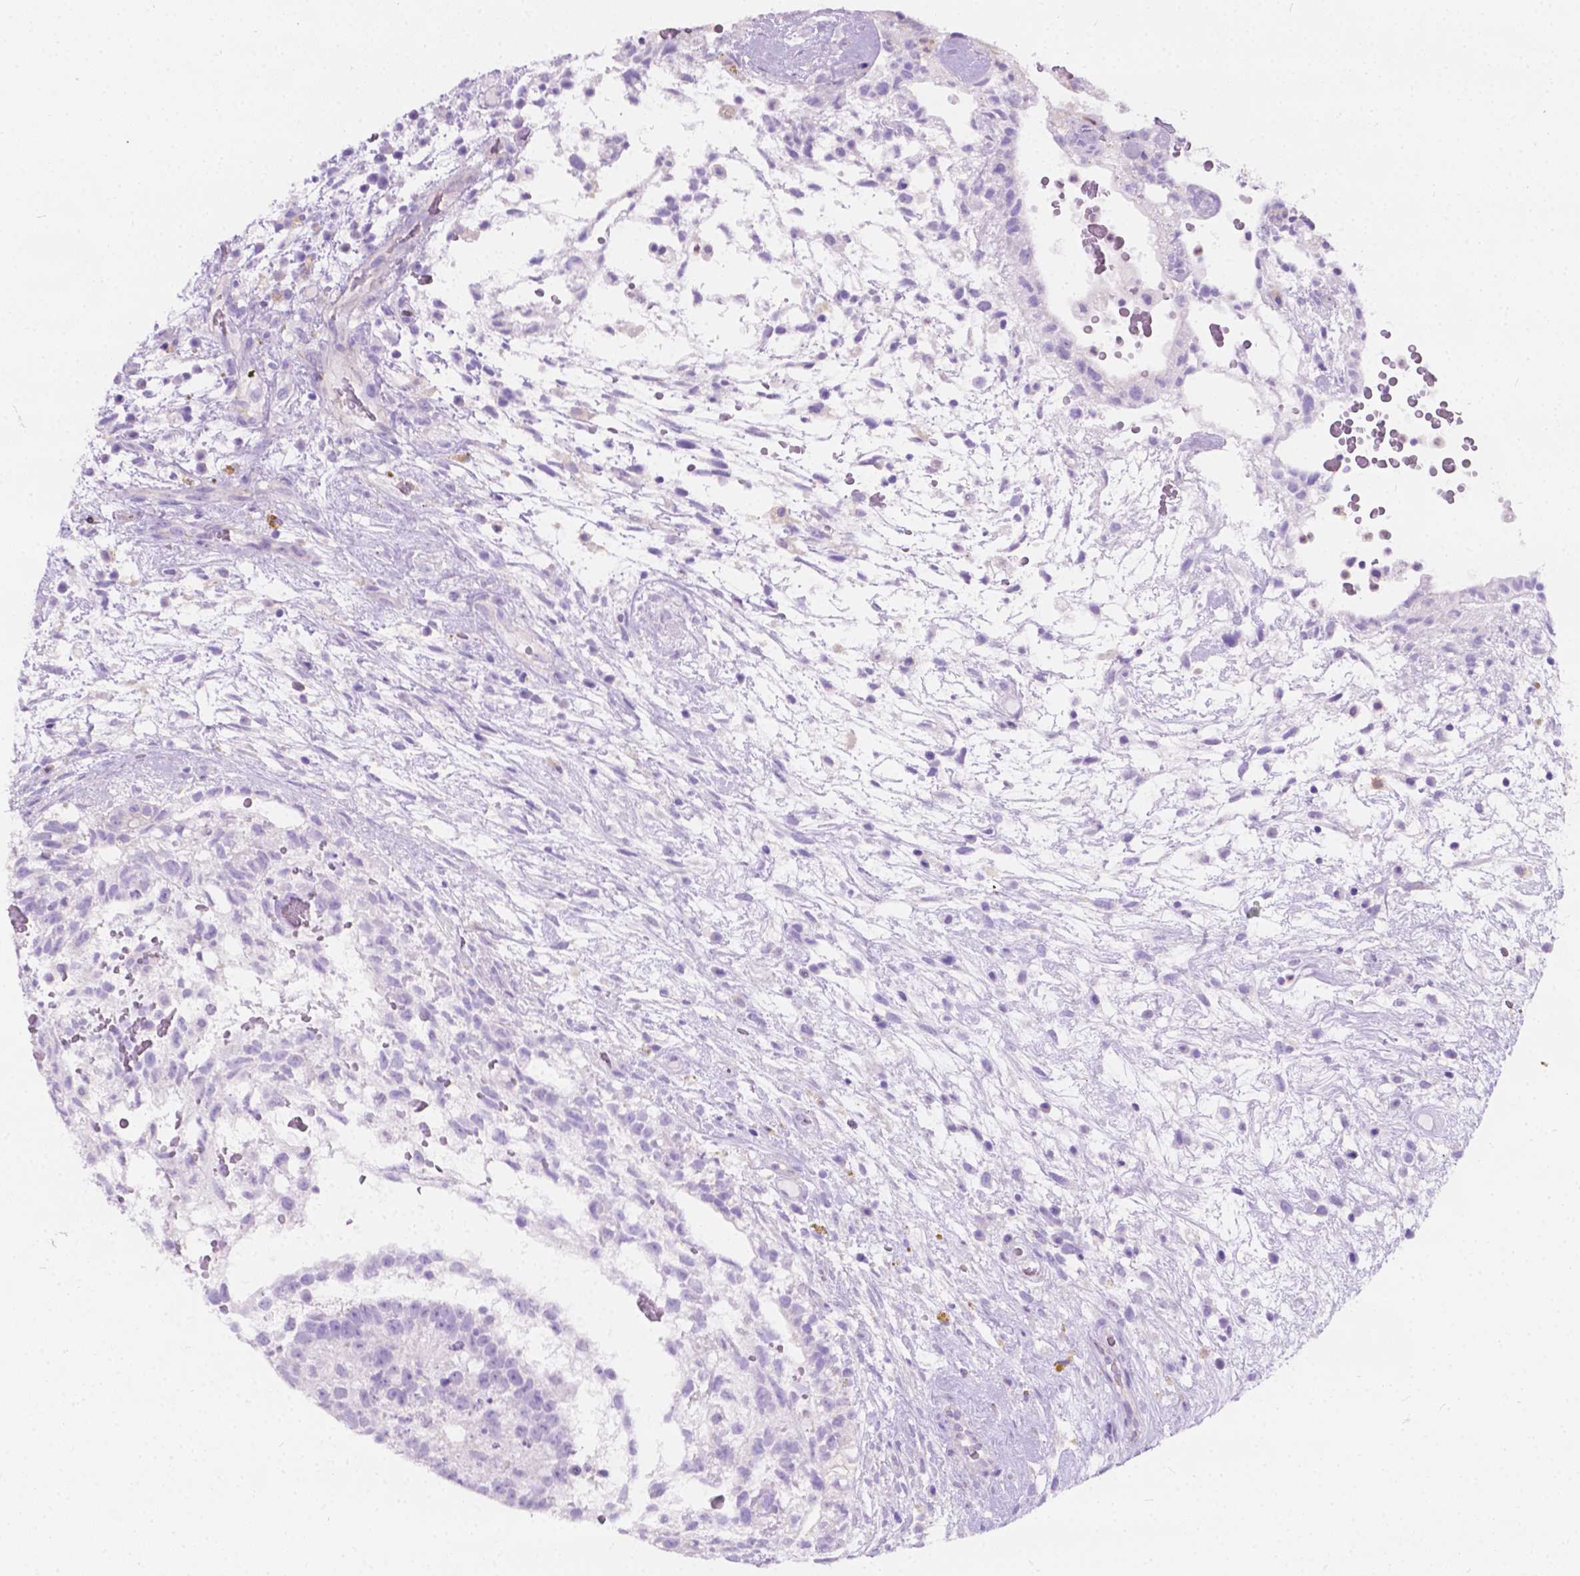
{"staining": {"intensity": "negative", "quantity": "none", "location": "none"}, "tissue": "testis cancer", "cell_type": "Tumor cells", "image_type": "cancer", "snomed": [{"axis": "morphology", "description": "Normal tissue, NOS"}, {"axis": "morphology", "description": "Carcinoma, Embryonal, NOS"}, {"axis": "topography", "description": "Testis"}], "caption": "Testis cancer stained for a protein using immunohistochemistry (IHC) exhibits no positivity tumor cells.", "gene": "GNAO1", "patient": {"sex": "male", "age": 32}}